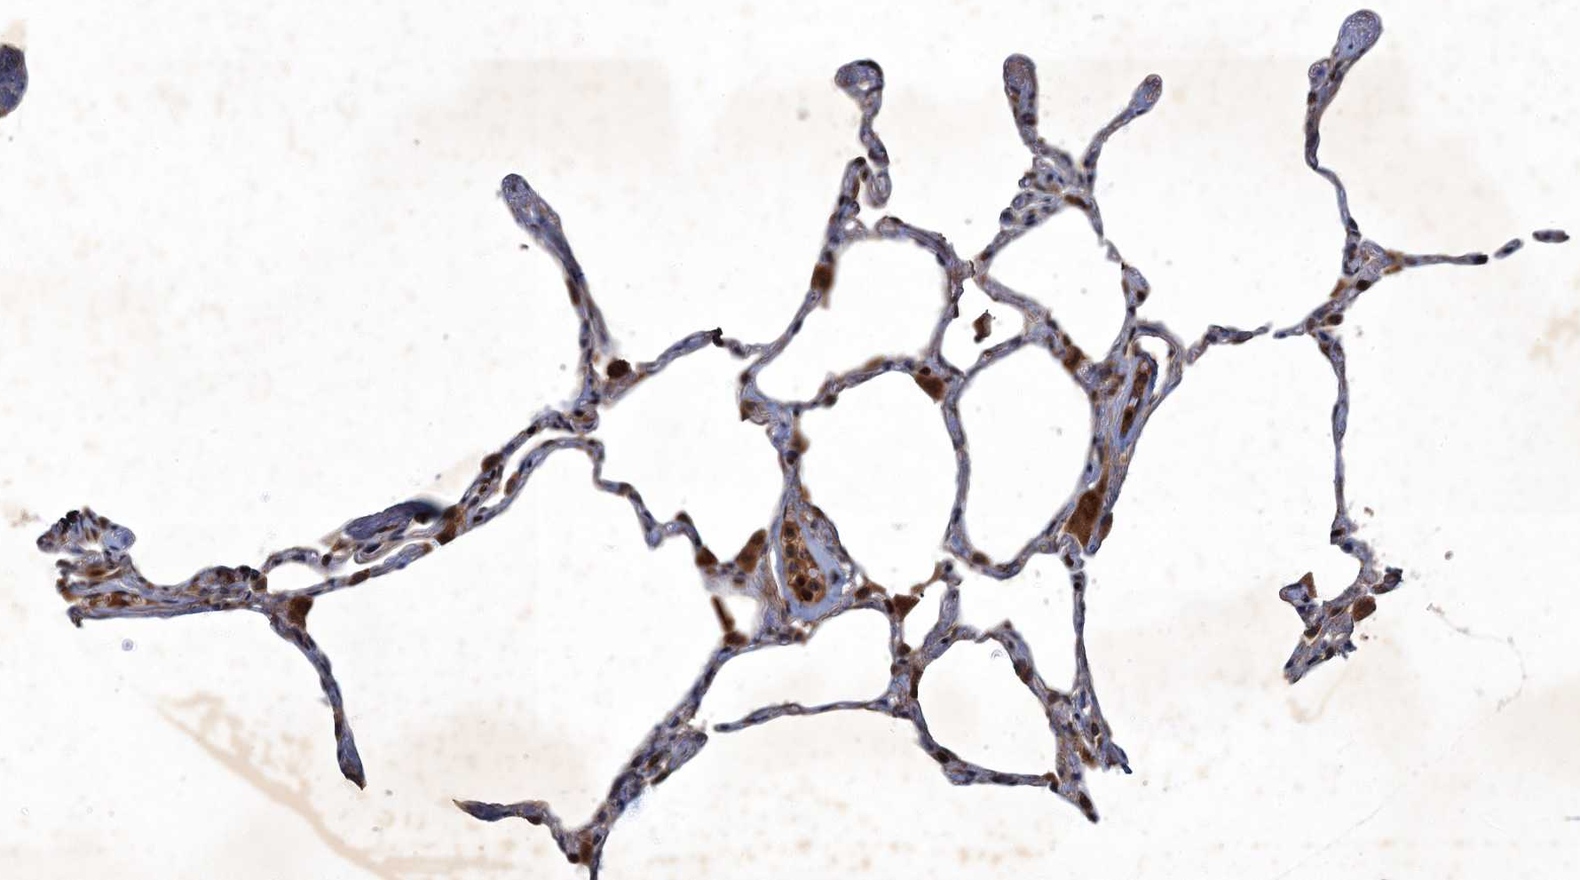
{"staining": {"intensity": "moderate", "quantity": "25%-75%", "location": "cytoplasmic/membranous"}, "tissue": "lung", "cell_type": "Alveolar cells", "image_type": "normal", "snomed": [{"axis": "morphology", "description": "Normal tissue, NOS"}, {"axis": "topography", "description": "Lung"}], "caption": "This histopathology image exhibits unremarkable lung stained with immunohistochemistry (IHC) to label a protein in brown. The cytoplasmic/membranous of alveolar cells show moderate positivity for the protein. Nuclei are counter-stained blue.", "gene": "SLC11A2", "patient": {"sex": "male", "age": 65}}